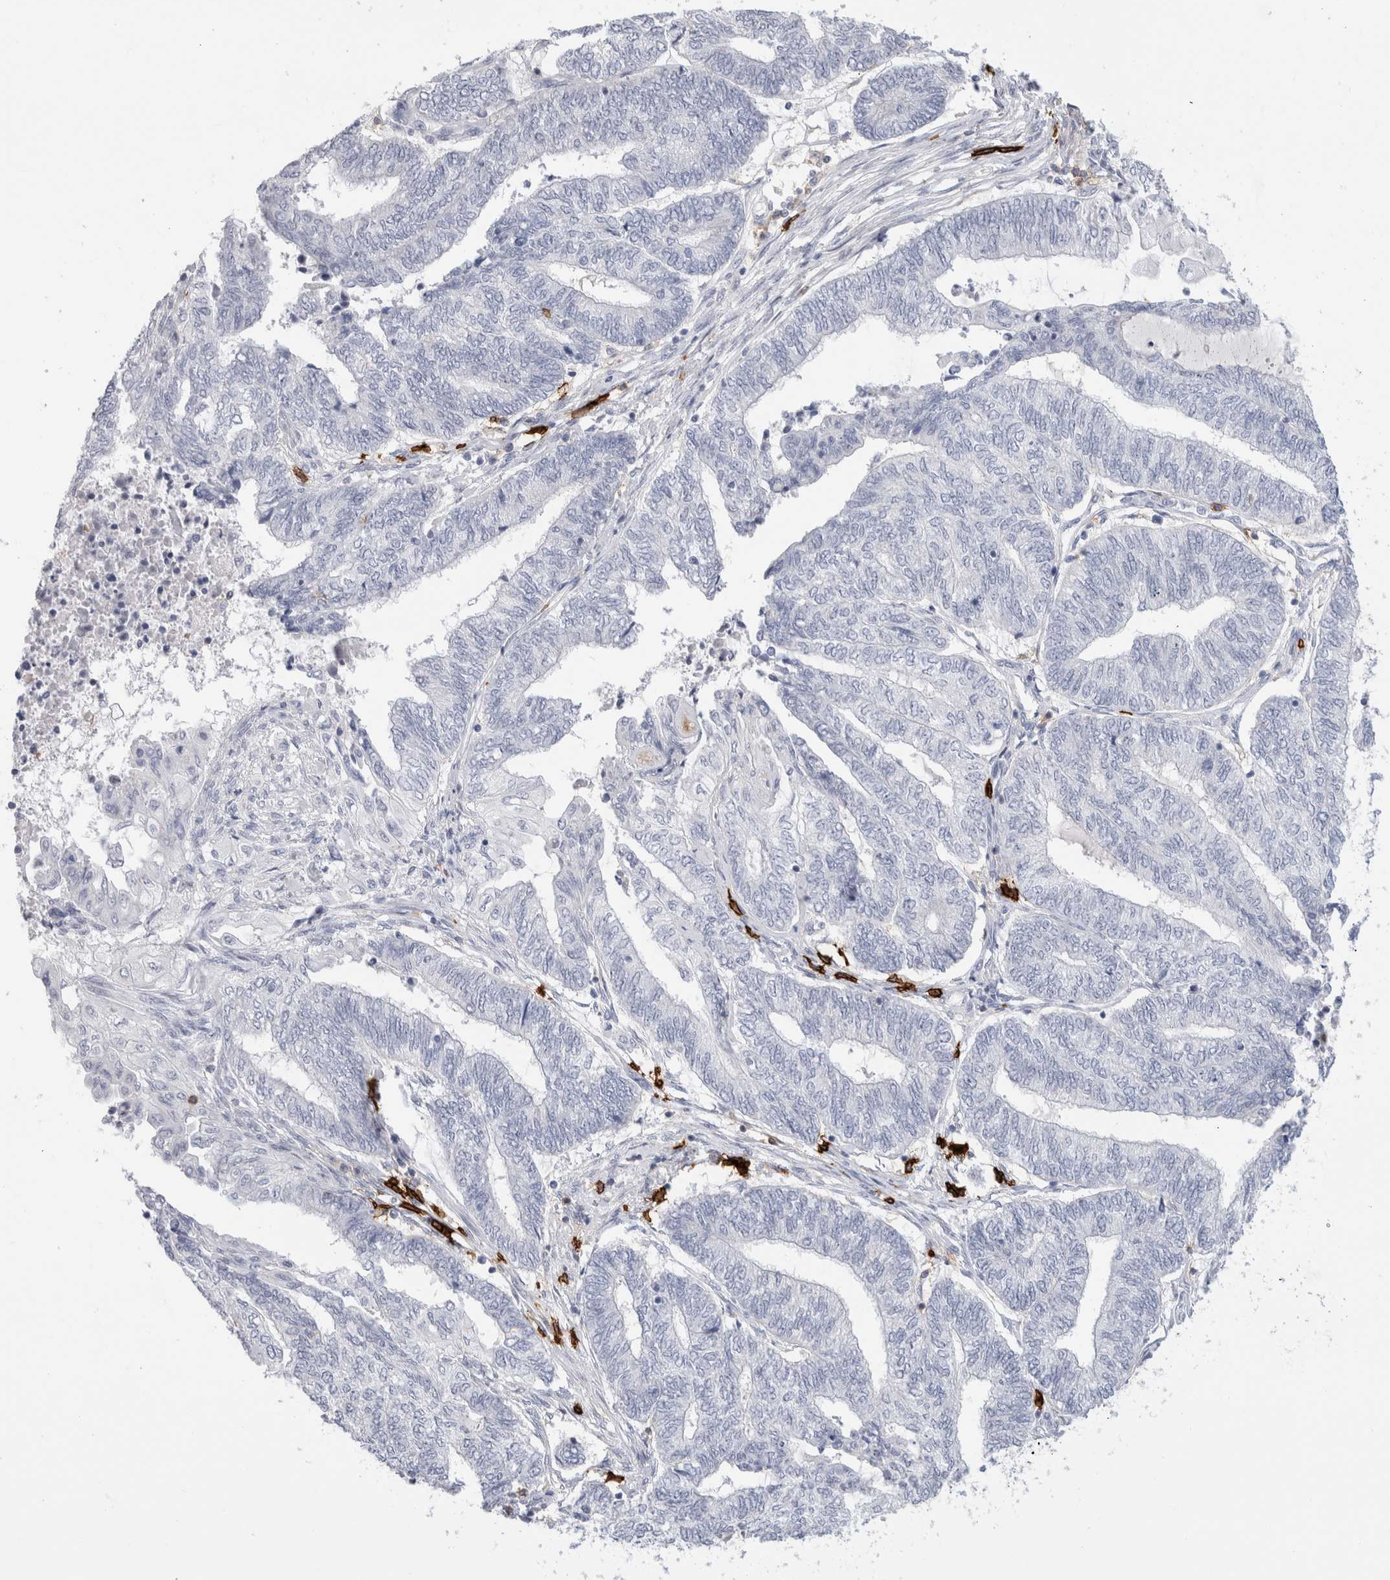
{"staining": {"intensity": "negative", "quantity": "none", "location": "none"}, "tissue": "endometrial cancer", "cell_type": "Tumor cells", "image_type": "cancer", "snomed": [{"axis": "morphology", "description": "Adenocarcinoma, NOS"}, {"axis": "topography", "description": "Uterus"}, {"axis": "topography", "description": "Endometrium"}], "caption": "Tumor cells are negative for protein expression in human adenocarcinoma (endometrial).", "gene": "CD38", "patient": {"sex": "female", "age": 70}}